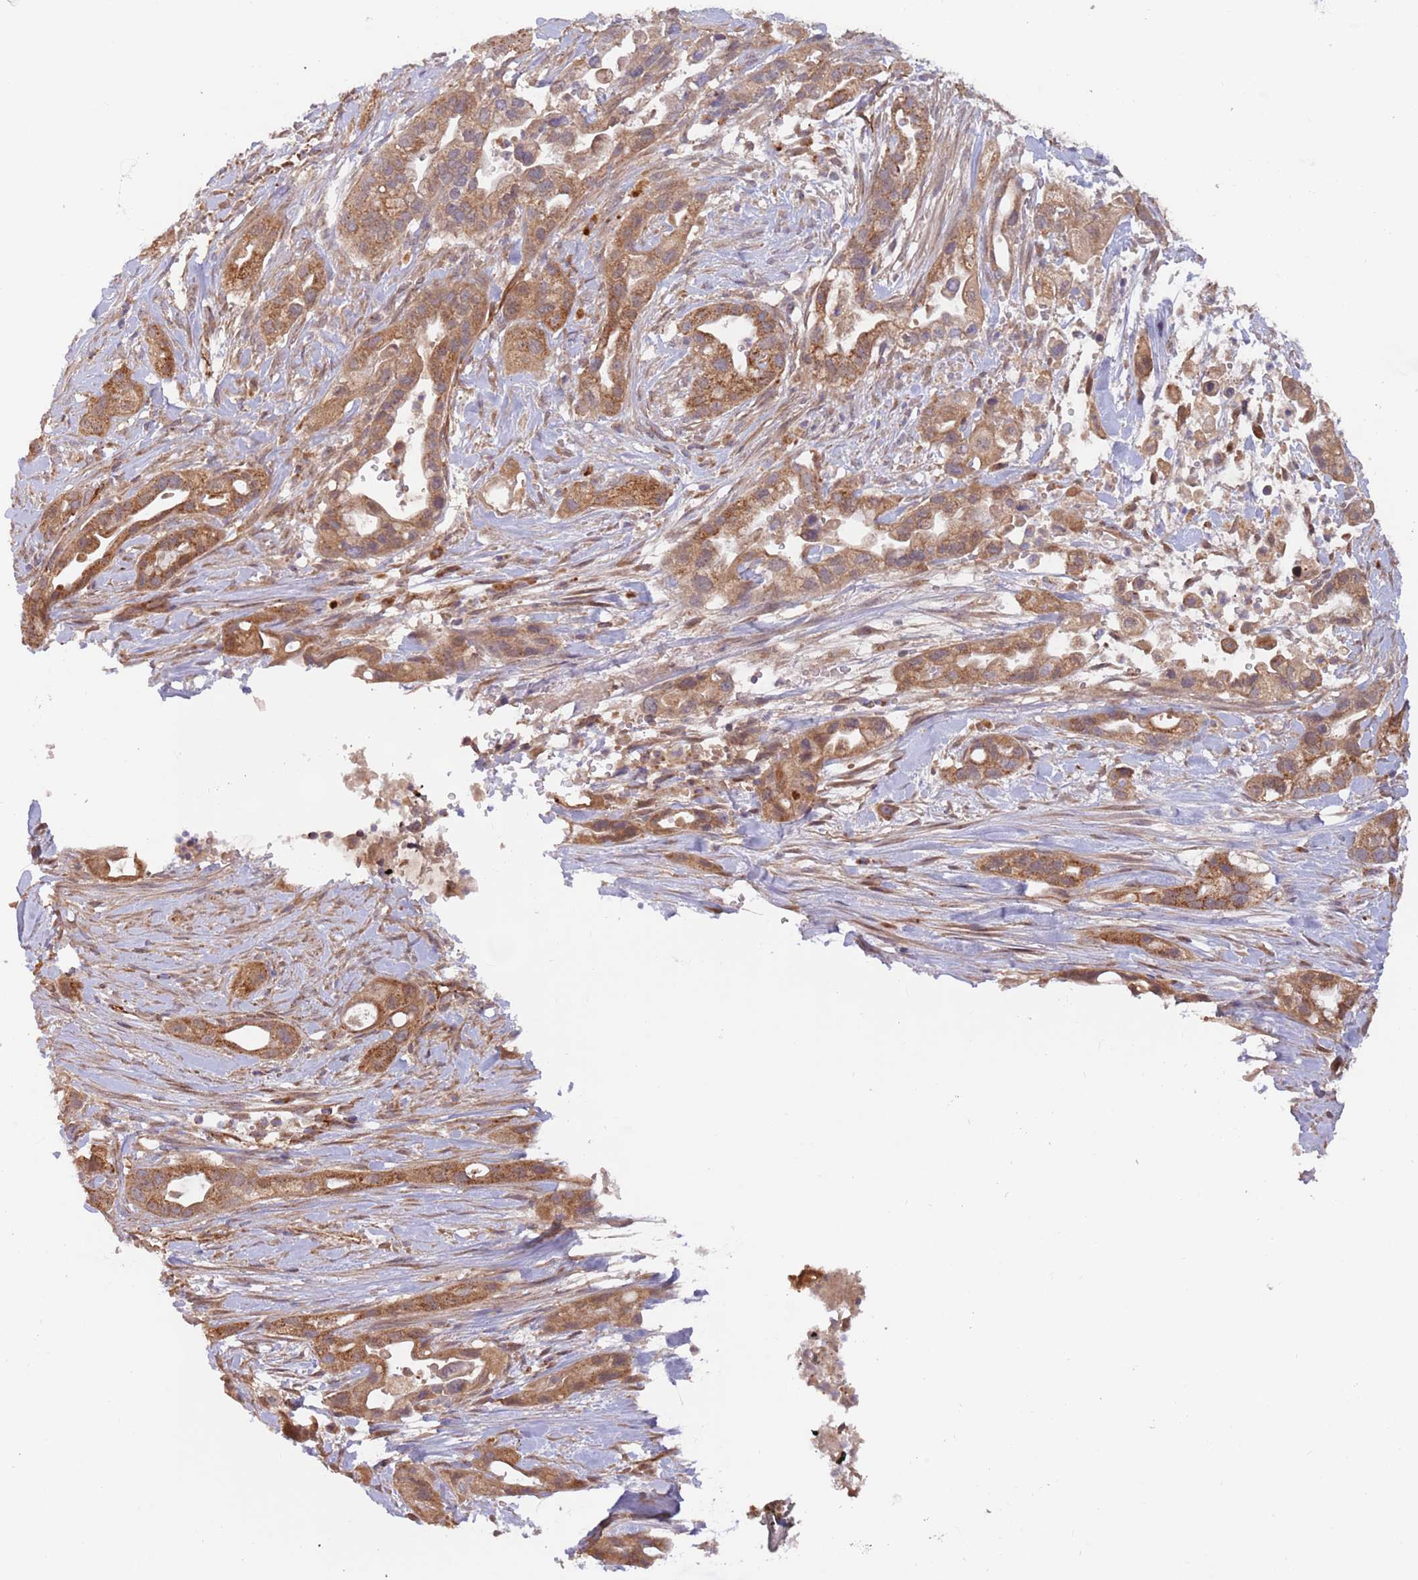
{"staining": {"intensity": "moderate", "quantity": ">75%", "location": "cytoplasmic/membranous"}, "tissue": "pancreatic cancer", "cell_type": "Tumor cells", "image_type": "cancer", "snomed": [{"axis": "morphology", "description": "Adenocarcinoma, NOS"}, {"axis": "topography", "description": "Pancreas"}], "caption": "Protein staining displays moderate cytoplasmic/membranous staining in approximately >75% of tumor cells in adenocarcinoma (pancreatic).", "gene": "GUK1", "patient": {"sex": "male", "age": 44}}